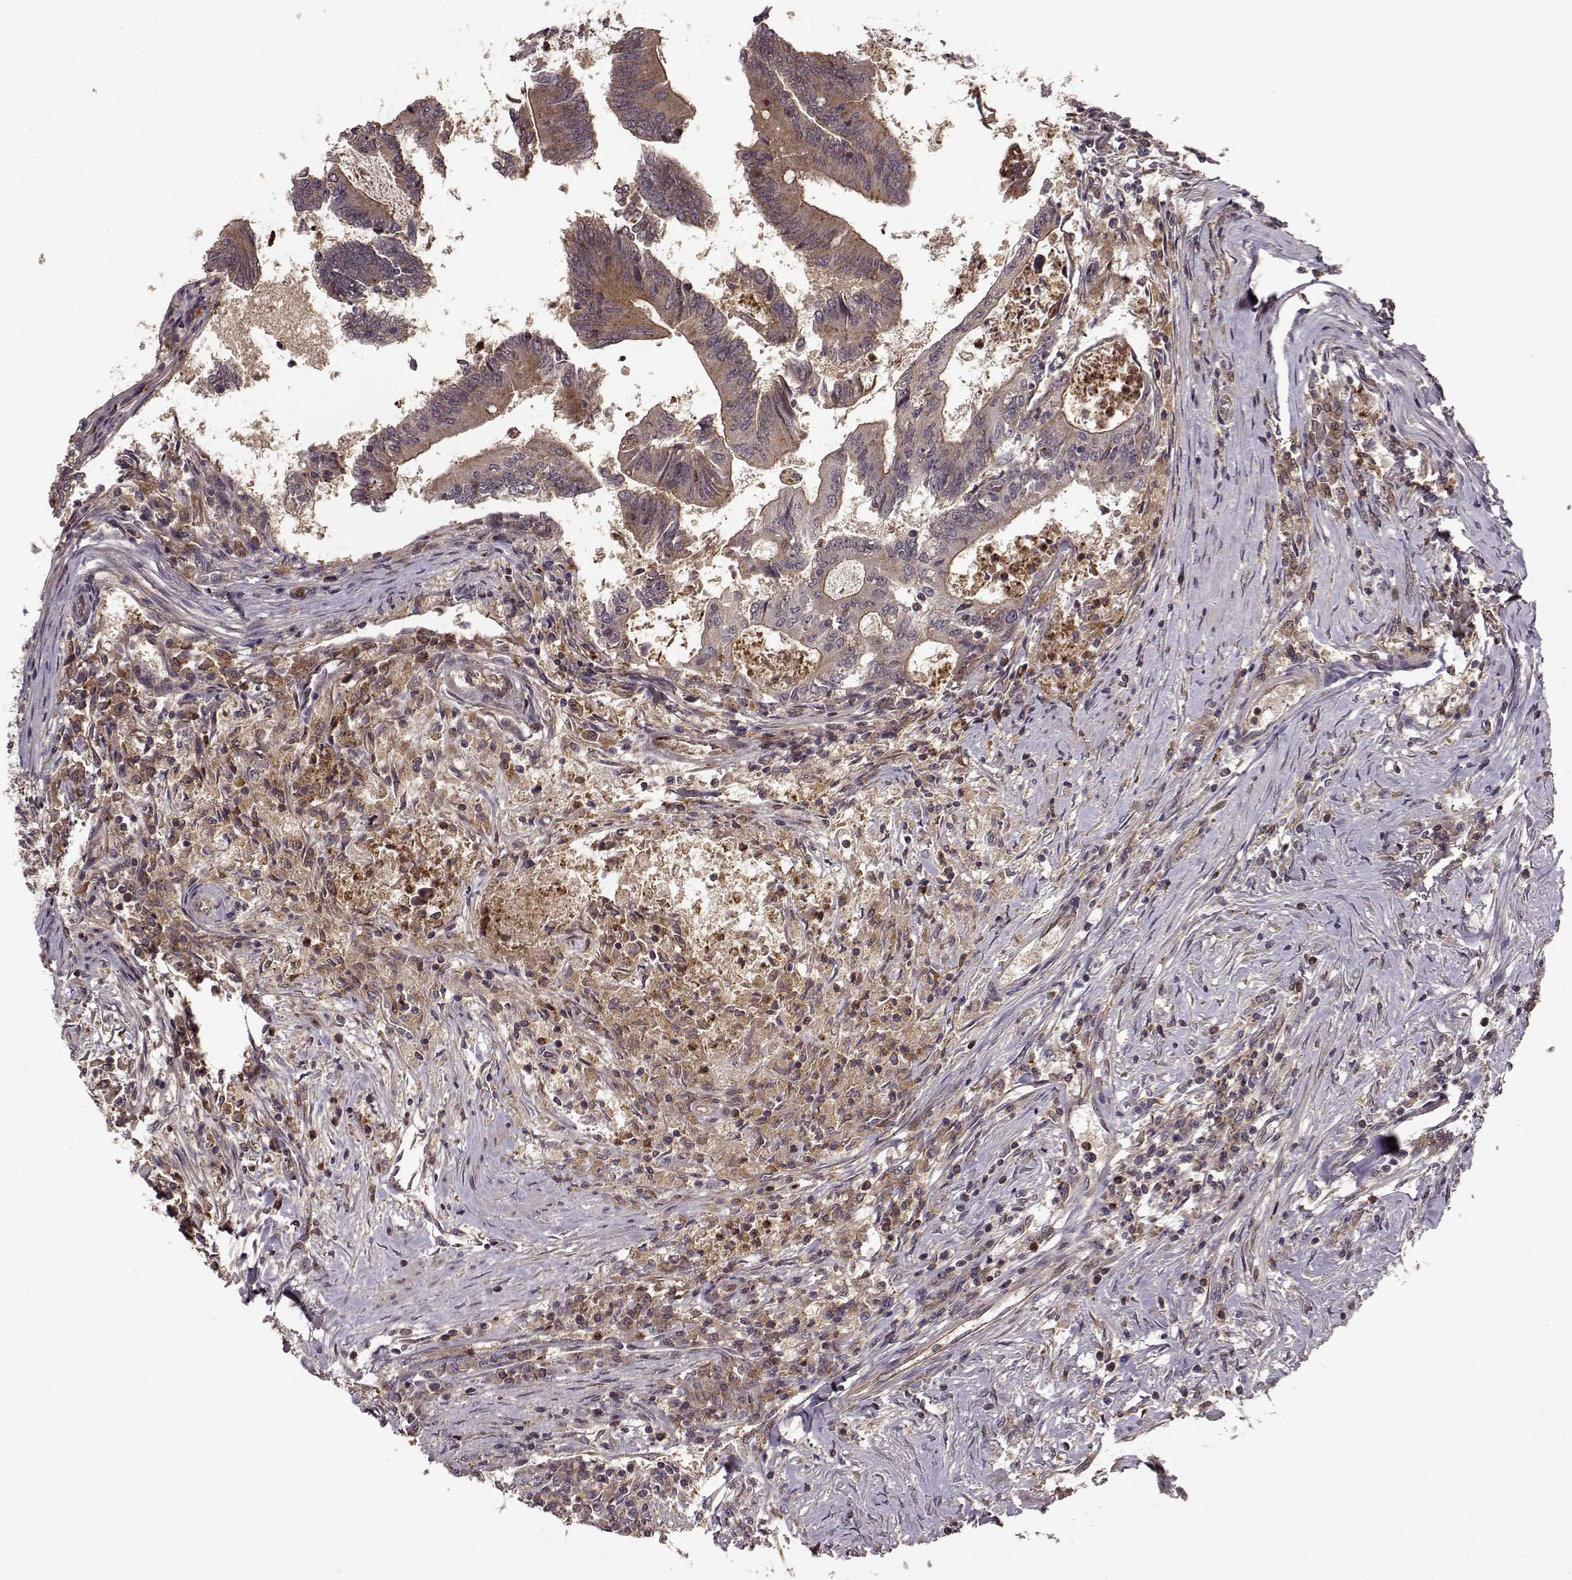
{"staining": {"intensity": "moderate", "quantity": ">75%", "location": "cytoplasmic/membranous"}, "tissue": "colorectal cancer", "cell_type": "Tumor cells", "image_type": "cancer", "snomed": [{"axis": "morphology", "description": "Adenocarcinoma, NOS"}, {"axis": "topography", "description": "Colon"}], "caption": "A medium amount of moderate cytoplasmic/membranous expression is appreciated in approximately >75% of tumor cells in adenocarcinoma (colorectal) tissue. The protein is stained brown, and the nuclei are stained in blue (DAB (3,3'-diaminobenzidine) IHC with brightfield microscopy, high magnification).", "gene": "IFRD2", "patient": {"sex": "female", "age": 70}}